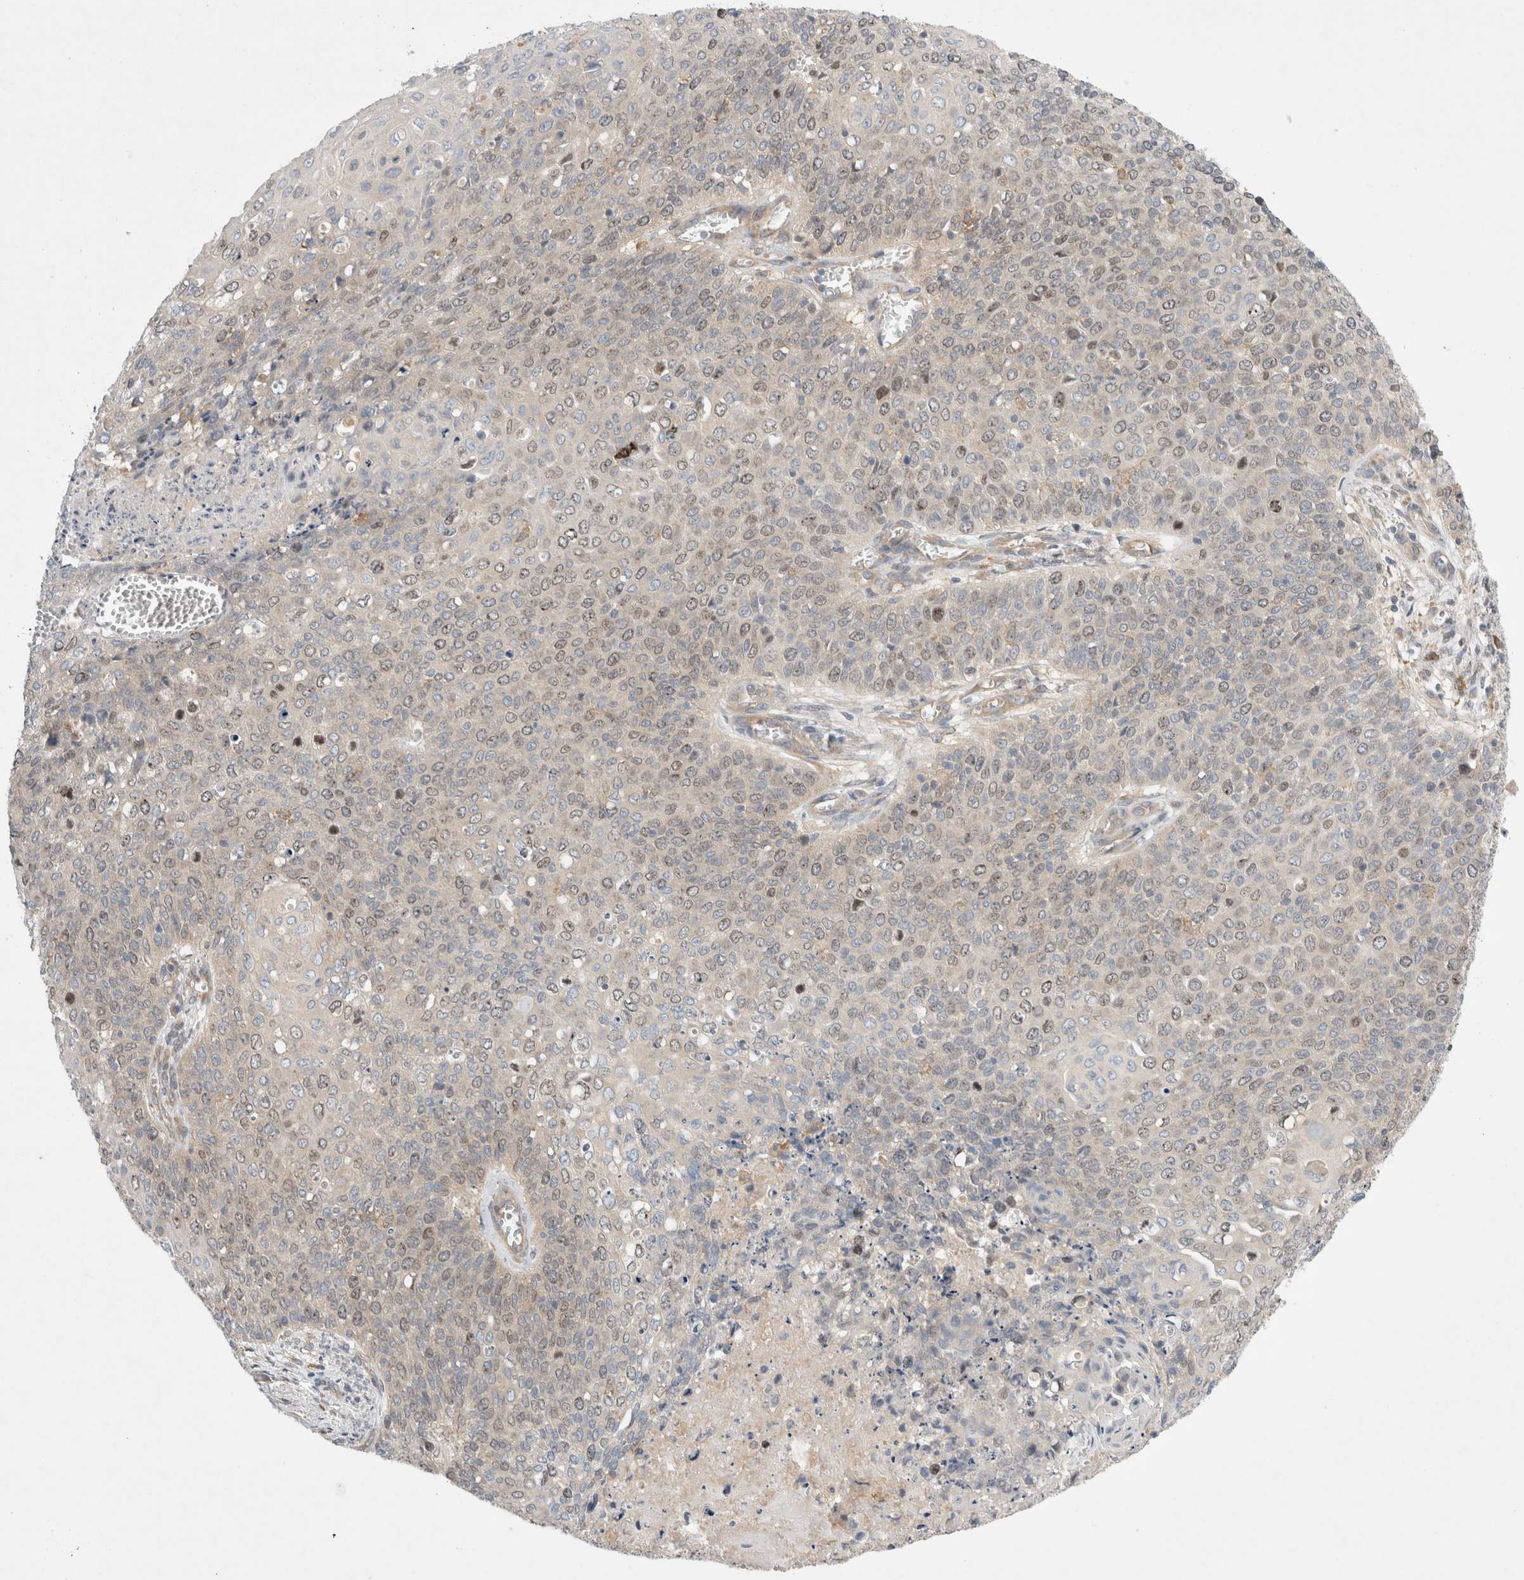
{"staining": {"intensity": "moderate", "quantity": "25%-75%", "location": "nuclear"}, "tissue": "cervical cancer", "cell_type": "Tumor cells", "image_type": "cancer", "snomed": [{"axis": "morphology", "description": "Squamous cell carcinoma, NOS"}, {"axis": "topography", "description": "Cervix"}], "caption": "Immunohistochemistry (DAB) staining of cervical cancer (squamous cell carcinoma) displays moderate nuclear protein expression in approximately 25%-75% of tumor cells.", "gene": "CDCA7L", "patient": {"sex": "female", "age": 39}}